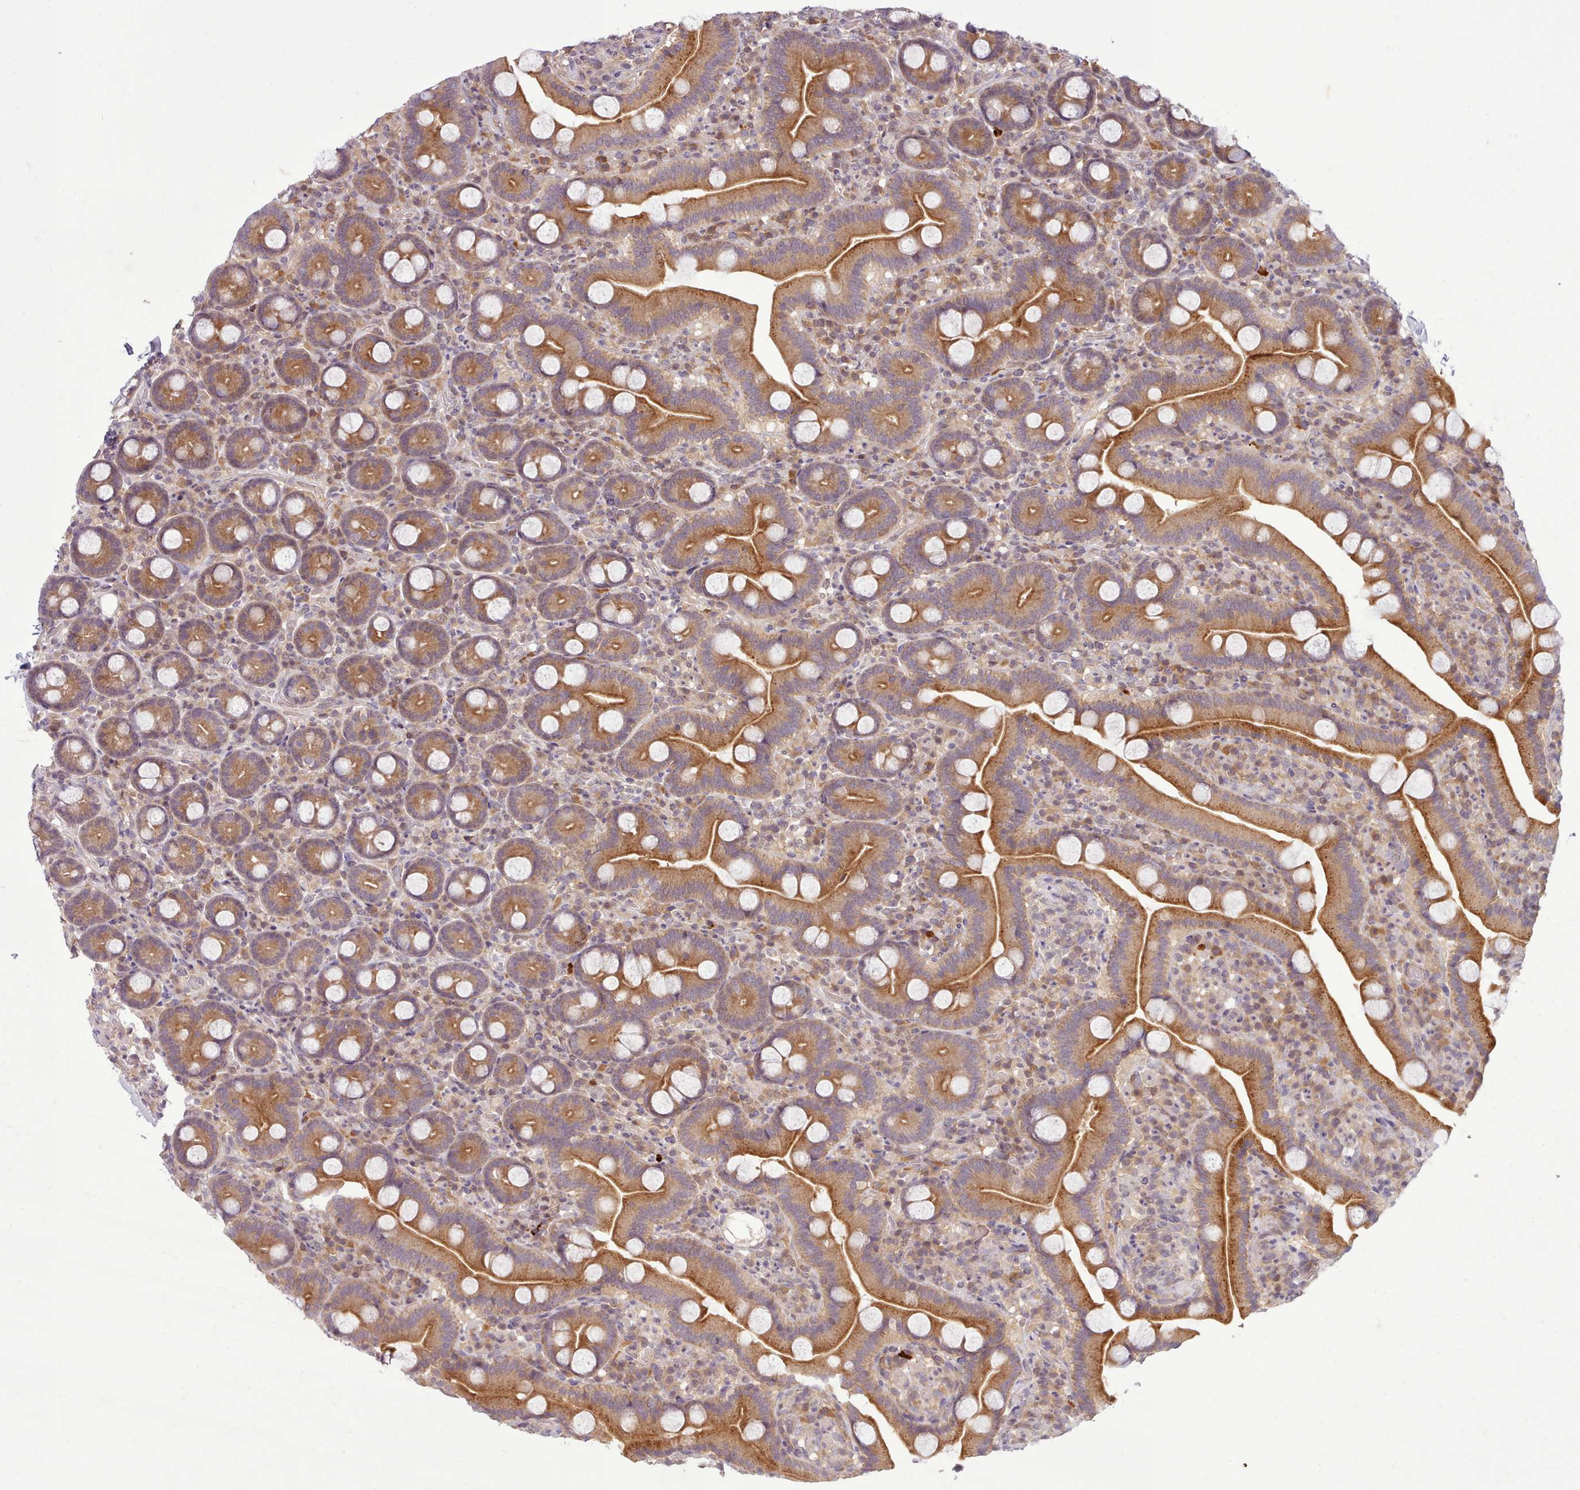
{"staining": {"intensity": "moderate", "quantity": ">75%", "location": "cytoplasmic/membranous"}, "tissue": "duodenum", "cell_type": "Glandular cells", "image_type": "normal", "snomed": [{"axis": "morphology", "description": "Normal tissue, NOS"}, {"axis": "topography", "description": "Duodenum"}], "caption": "Protein analysis of normal duodenum displays moderate cytoplasmic/membranous staining in about >75% of glandular cells.", "gene": "NMRK1", "patient": {"sex": "male", "age": 55}}